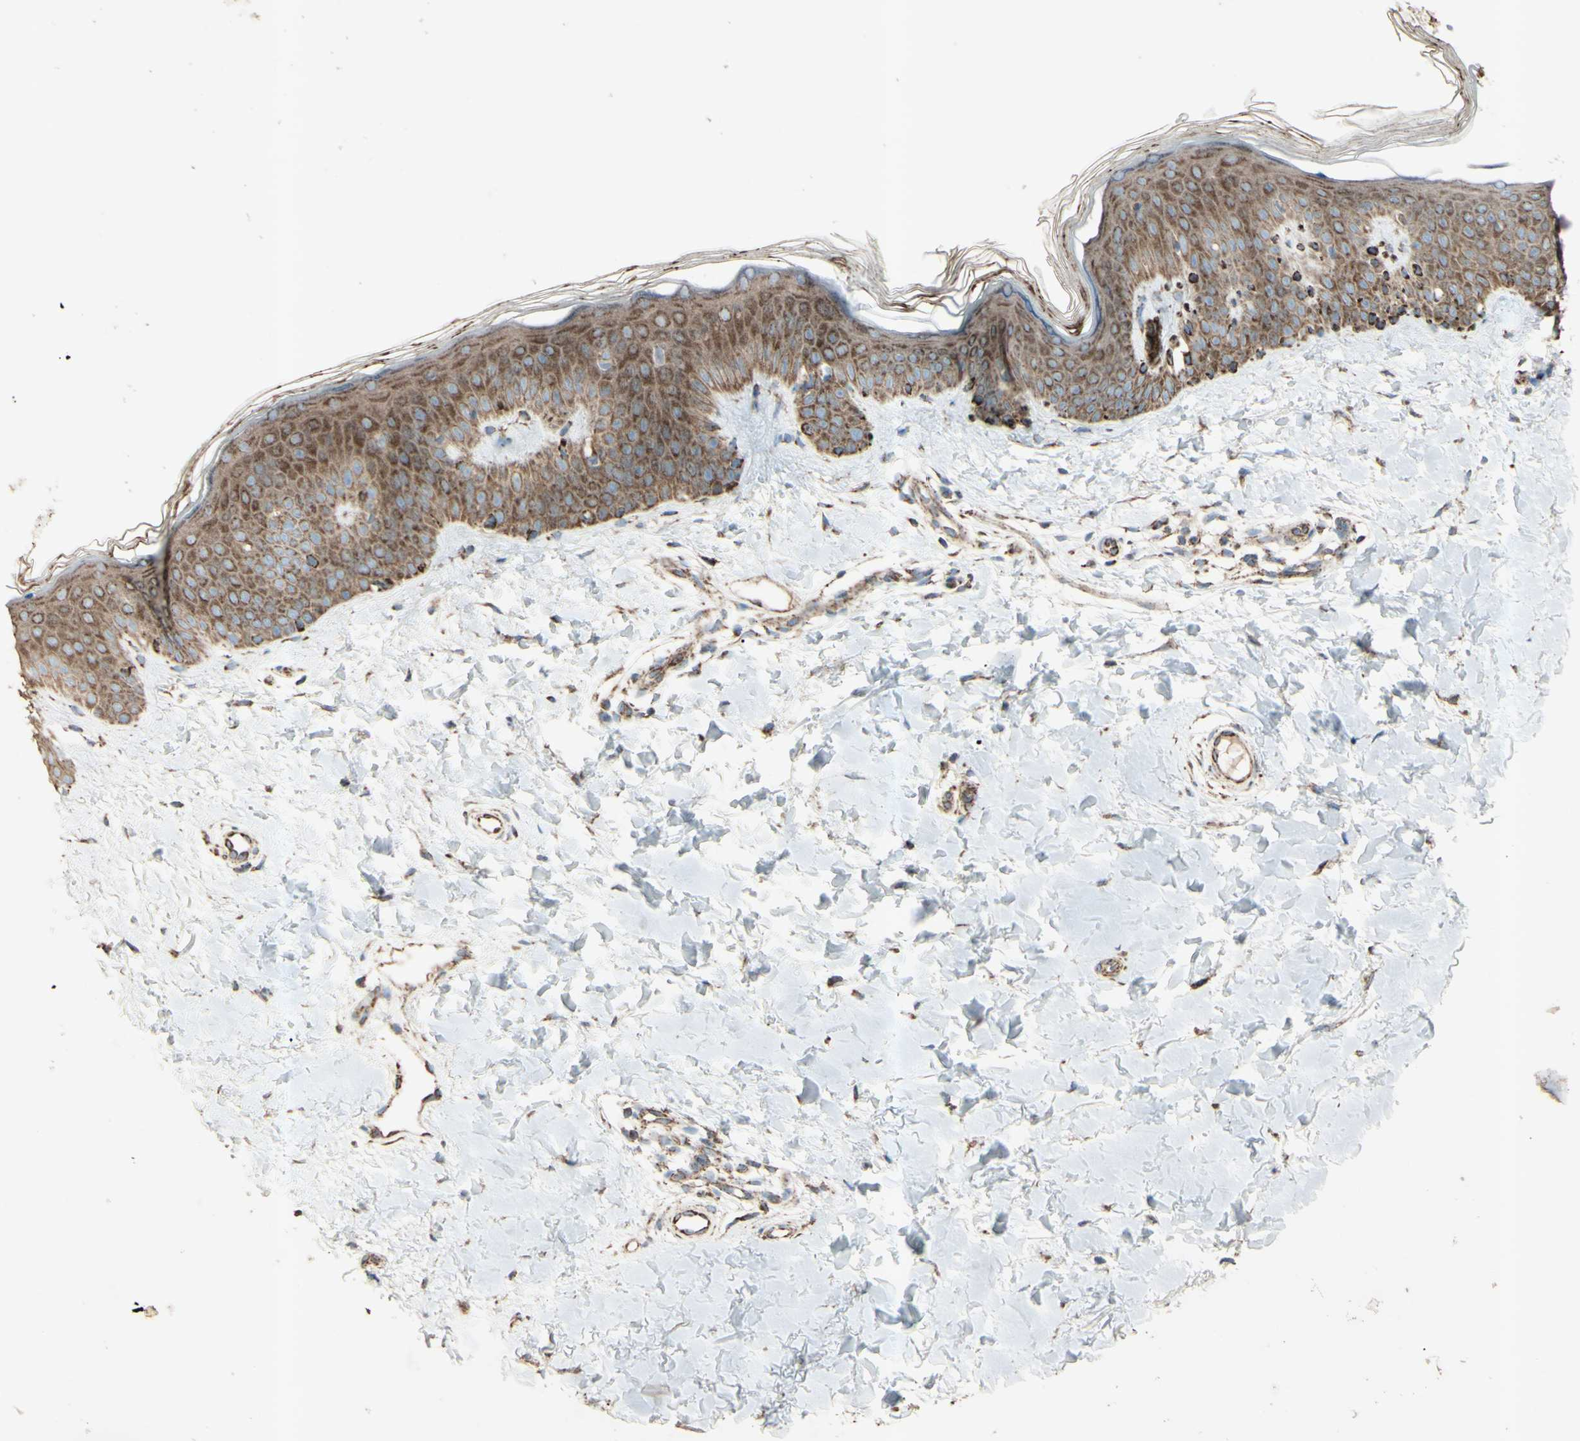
{"staining": {"intensity": "strong", "quantity": ">75%", "location": "cytoplasmic/membranous"}, "tissue": "skin", "cell_type": "Fibroblasts", "image_type": "normal", "snomed": [{"axis": "morphology", "description": "Normal tissue, NOS"}, {"axis": "topography", "description": "Skin"}], "caption": "Brown immunohistochemical staining in normal skin demonstrates strong cytoplasmic/membranous staining in approximately >75% of fibroblasts. (Brightfield microscopy of DAB IHC at high magnification).", "gene": "RHOT1", "patient": {"sex": "male", "age": 16}}